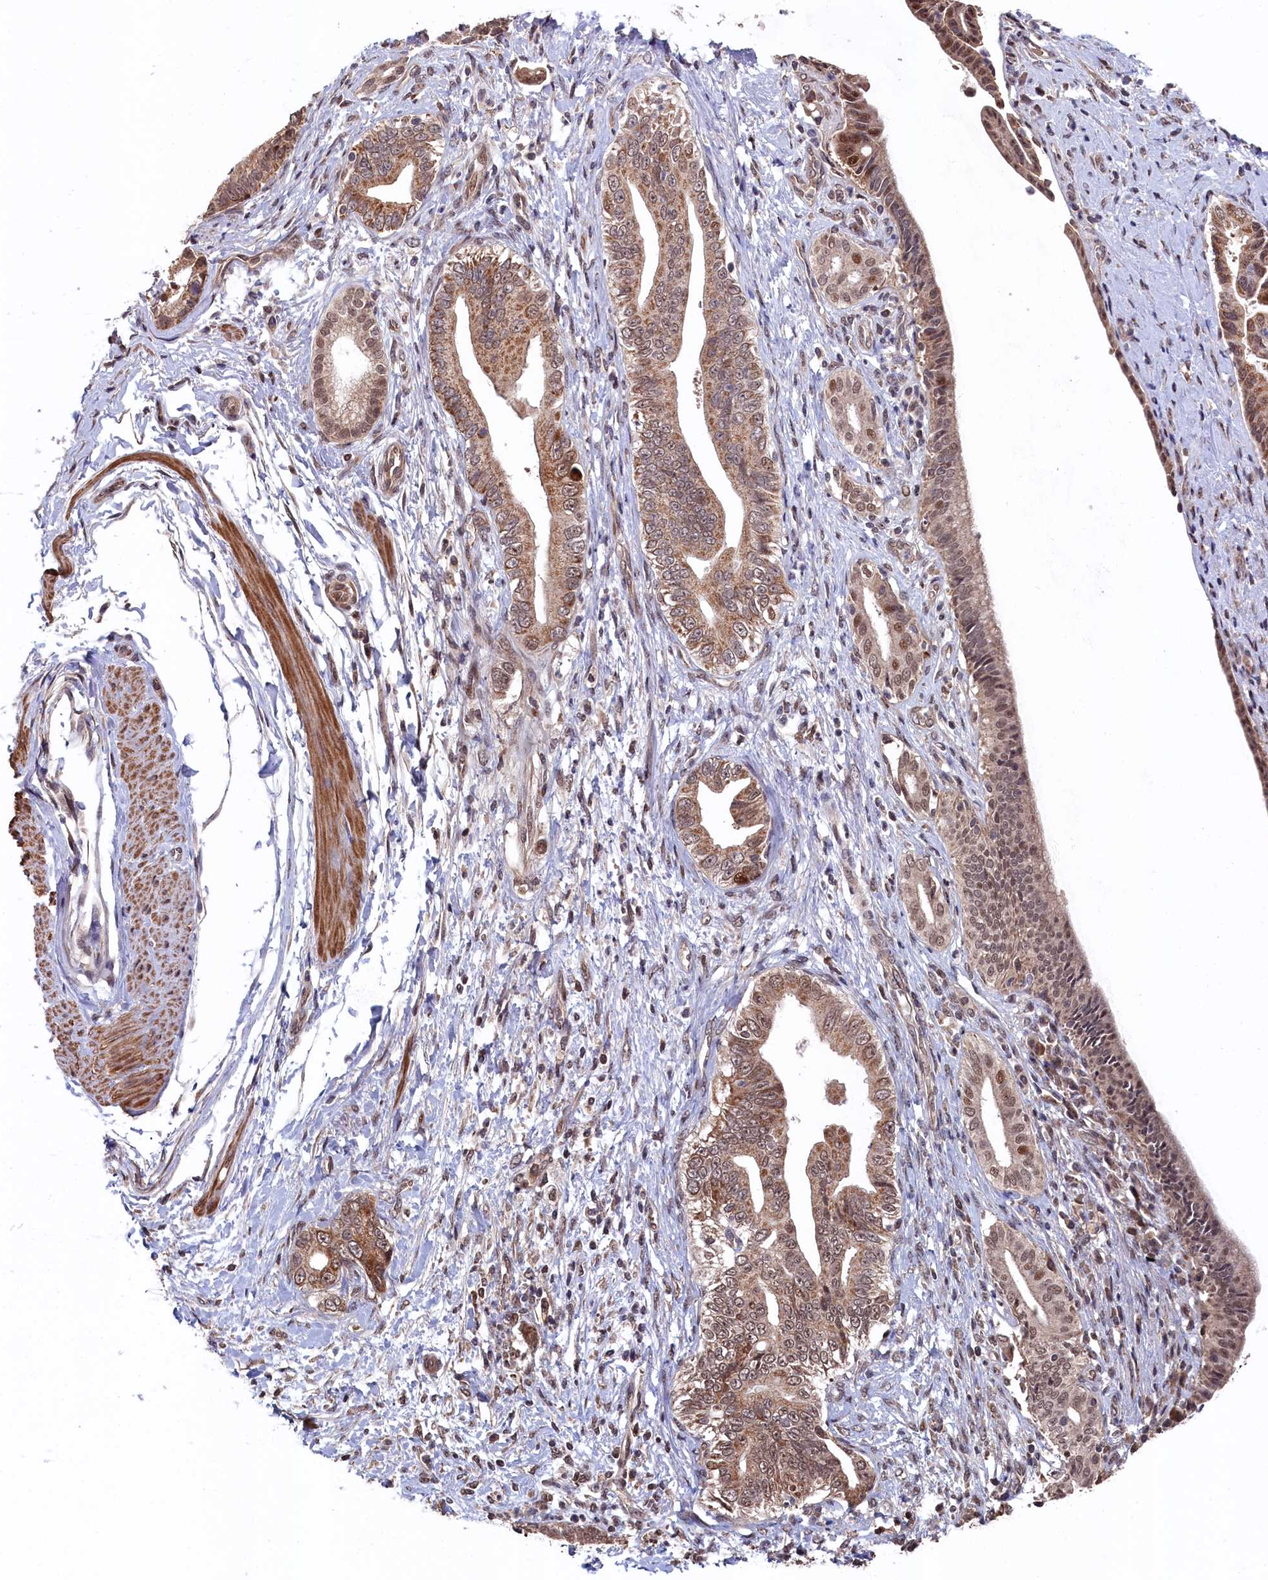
{"staining": {"intensity": "moderate", "quantity": ">75%", "location": "cytoplasmic/membranous,nuclear"}, "tissue": "pancreatic cancer", "cell_type": "Tumor cells", "image_type": "cancer", "snomed": [{"axis": "morphology", "description": "Adenocarcinoma, NOS"}, {"axis": "topography", "description": "Pancreas"}], "caption": "Protein expression analysis of adenocarcinoma (pancreatic) displays moderate cytoplasmic/membranous and nuclear staining in approximately >75% of tumor cells. The protein is shown in brown color, while the nuclei are stained blue.", "gene": "CLPX", "patient": {"sex": "female", "age": 55}}